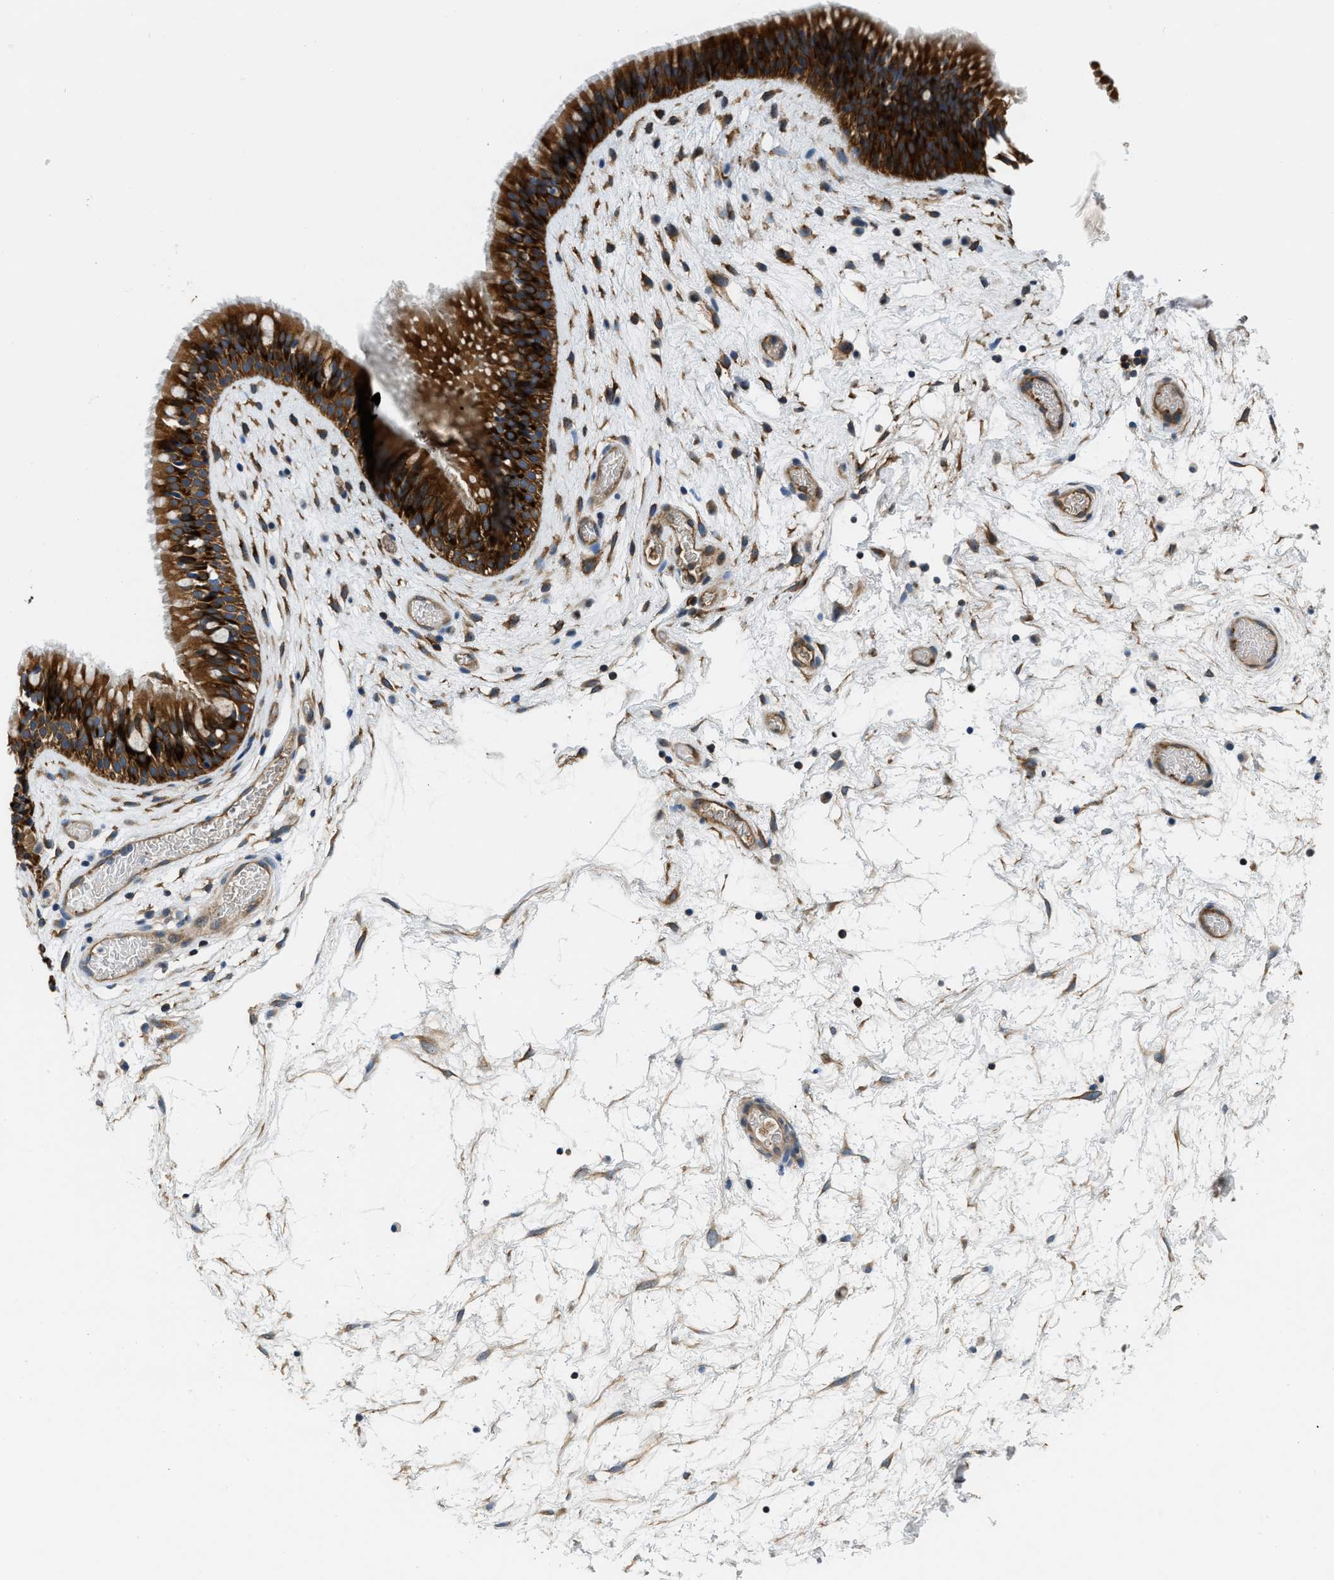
{"staining": {"intensity": "strong", "quantity": ">75%", "location": "cytoplasmic/membranous"}, "tissue": "nasopharynx", "cell_type": "Respiratory epithelial cells", "image_type": "normal", "snomed": [{"axis": "morphology", "description": "Normal tissue, NOS"}, {"axis": "morphology", "description": "Inflammation, NOS"}, {"axis": "topography", "description": "Nasopharynx"}], "caption": "This is a micrograph of immunohistochemistry (IHC) staining of unremarkable nasopharynx, which shows strong expression in the cytoplasmic/membranous of respiratory epithelial cells.", "gene": "PFKP", "patient": {"sex": "male", "age": 48}}